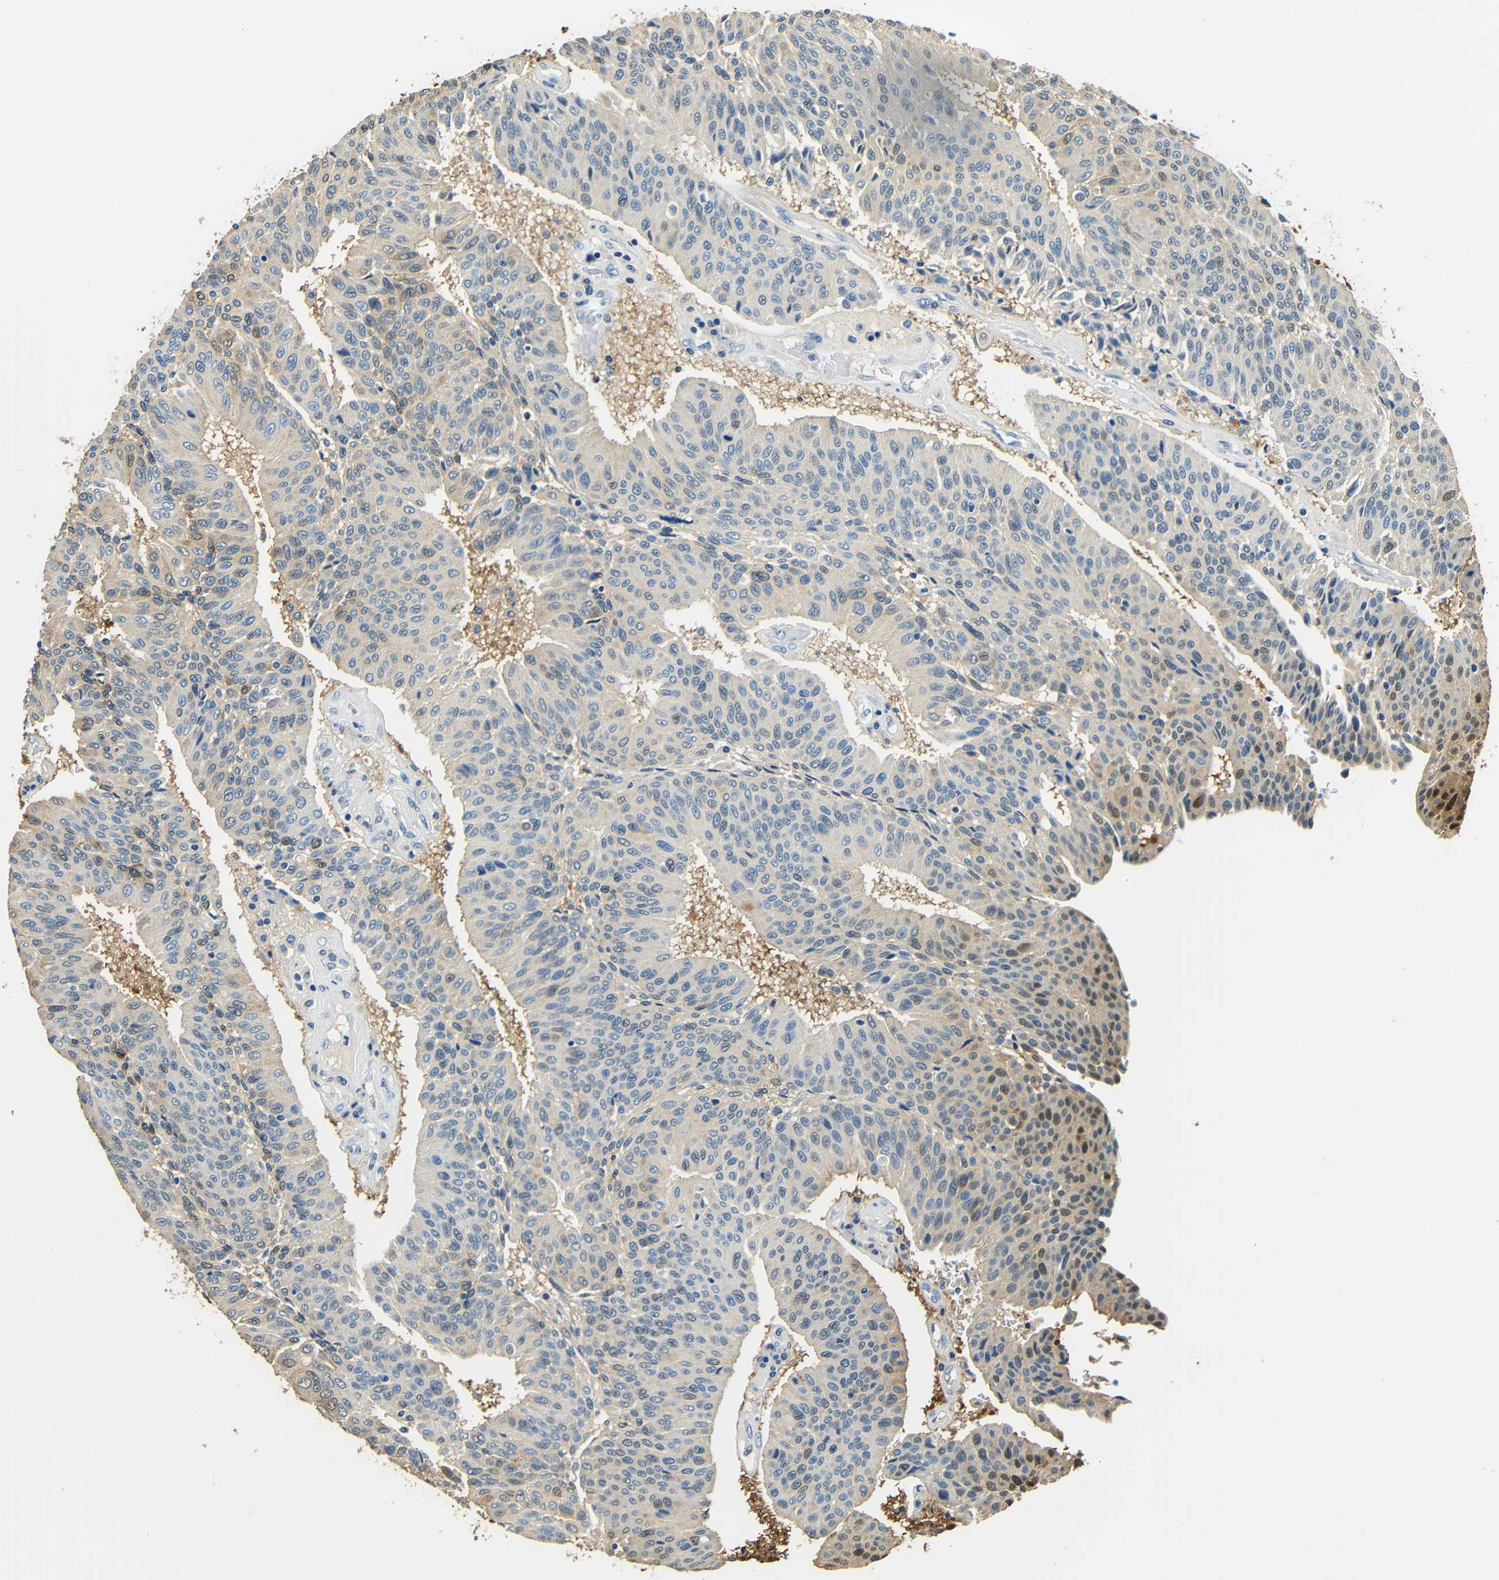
{"staining": {"intensity": "moderate", "quantity": "<25%", "location": "cytoplasmic/membranous,nuclear"}, "tissue": "urothelial cancer", "cell_type": "Tumor cells", "image_type": "cancer", "snomed": [{"axis": "morphology", "description": "Urothelial carcinoma, High grade"}, {"axis": "topography", "description": "Urinary bladder"}], "caption": "Human high-grade urothelial carcinoma stained with a protein marker demonstrates moderate staining in tumor cells.", "gene": "FMO5", "patient": {"sex": "male", "age": 66}}